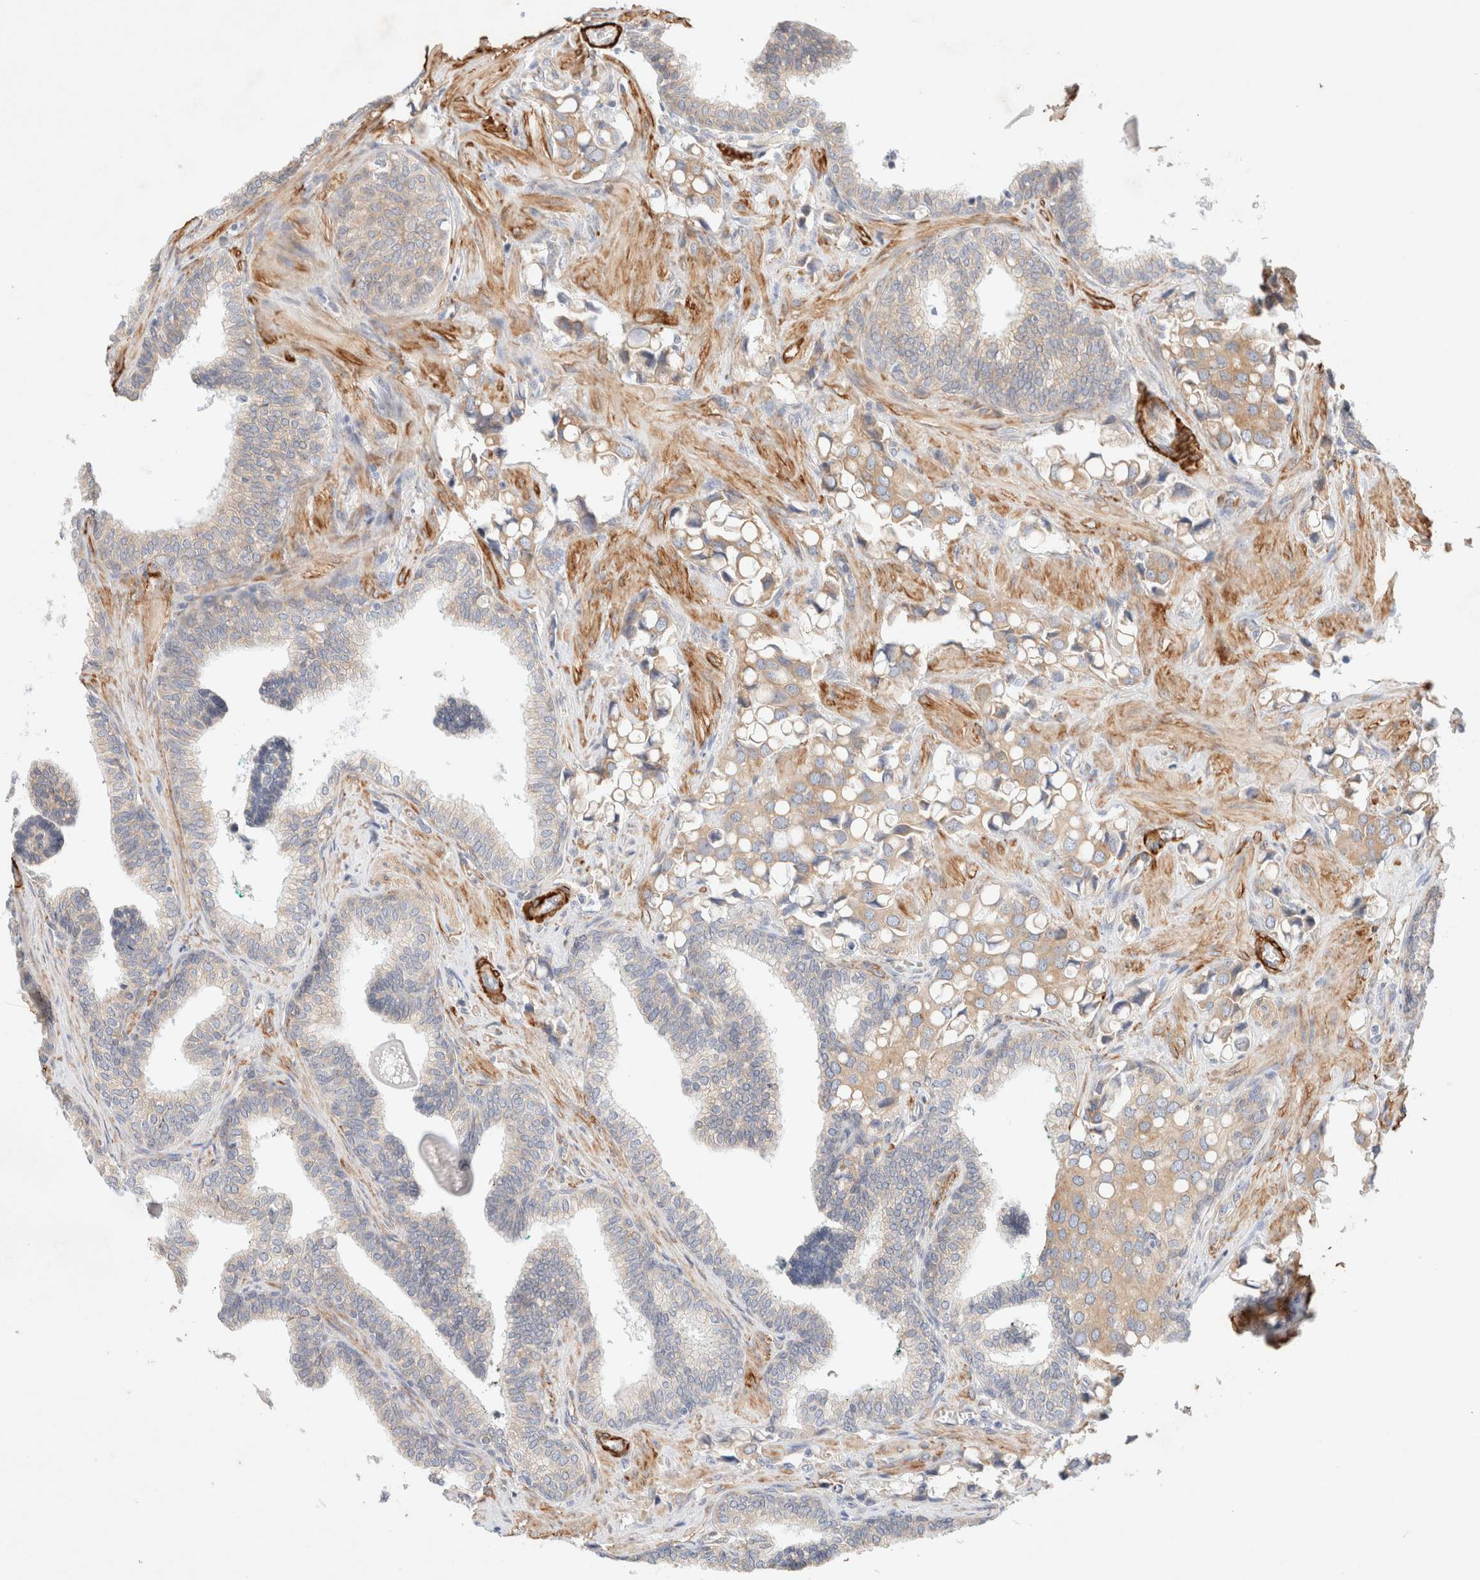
{"staining": {"intensity": "moderate", "quantity": ">75%", "location": "cytoplasmic/membranous"}, "tissue": "prostate cancer", "cell_type": "Tumor cells", "image_type": "cancer", "snomed": [{"axis": "morphology", "description": "Adenocarcinoma, High grade"}, {"axis": "topography", "description": "Prostate"}], "caption": "Protein expression analysis of human adenocarcinoma (high-grade) (prostate) reveals moderate cytoplasmic/membranous staining in about >75% of tumor cells. (IHC, brightfield microscopy, high magnification).", "gene": "RRP15", "patient": {"sex": "male", "age": 52}}